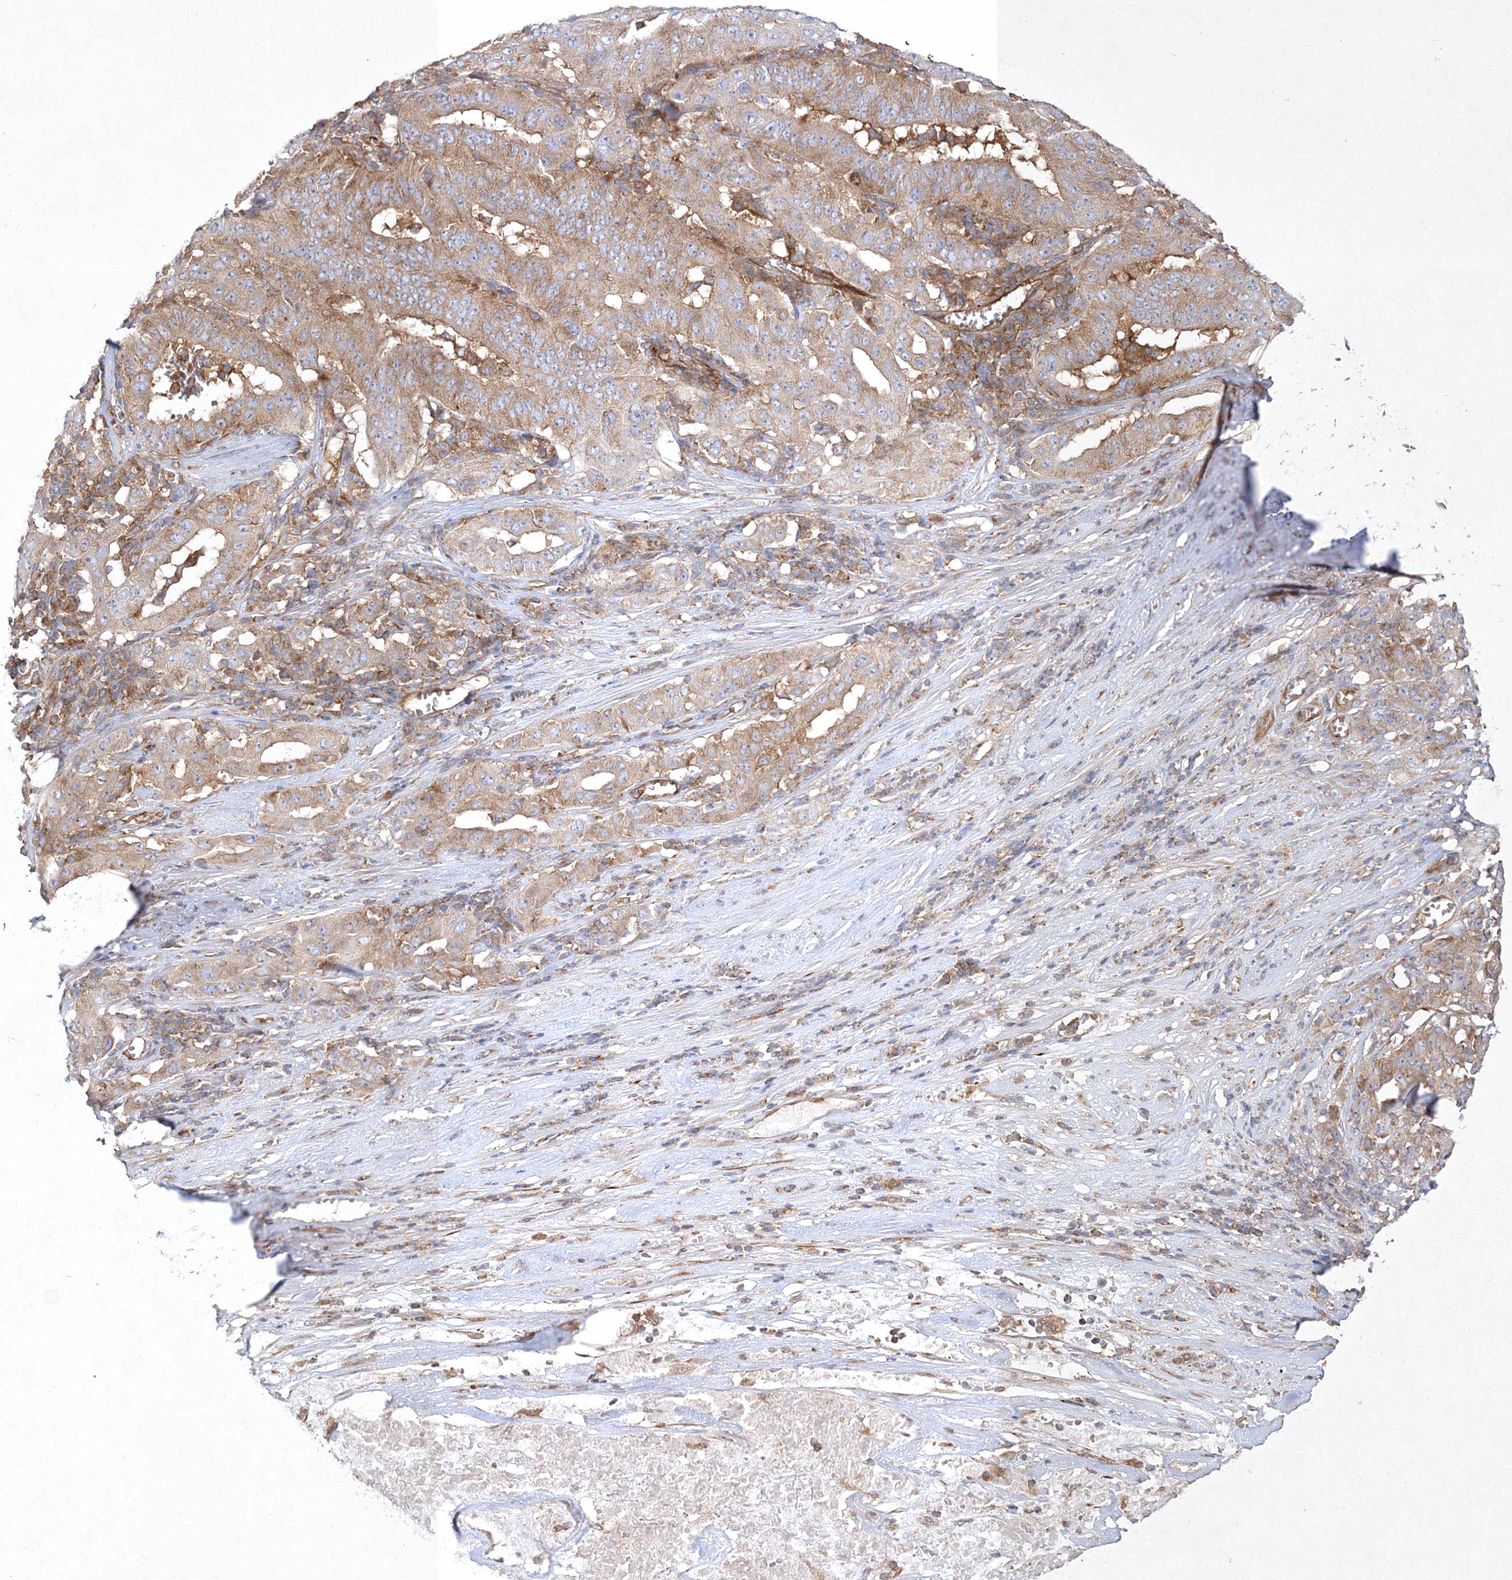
{"staining": {"intensity": "moderate", "quantity": ">75%", "location": "cytoplasmic/membranous"}, "tissue": "pancreatic cancer", "cell_type": "Tumor cells", "image_type": "cancer", "snomed": [{"axis": "morphology", "description": "Adenocarcinoma, NOS"}, {"axis": "topography", "description": "Pancreas"}], "caption": "A high-resolution image shows immunohistochemistry staining of adenocarcinoma (pancreatic), which shows moderate cytoplasmic/membranous positivity in approximately >75% of tumor cells.", "gene": "WDR37", "patient": {"sex": "male", "age": 63}}